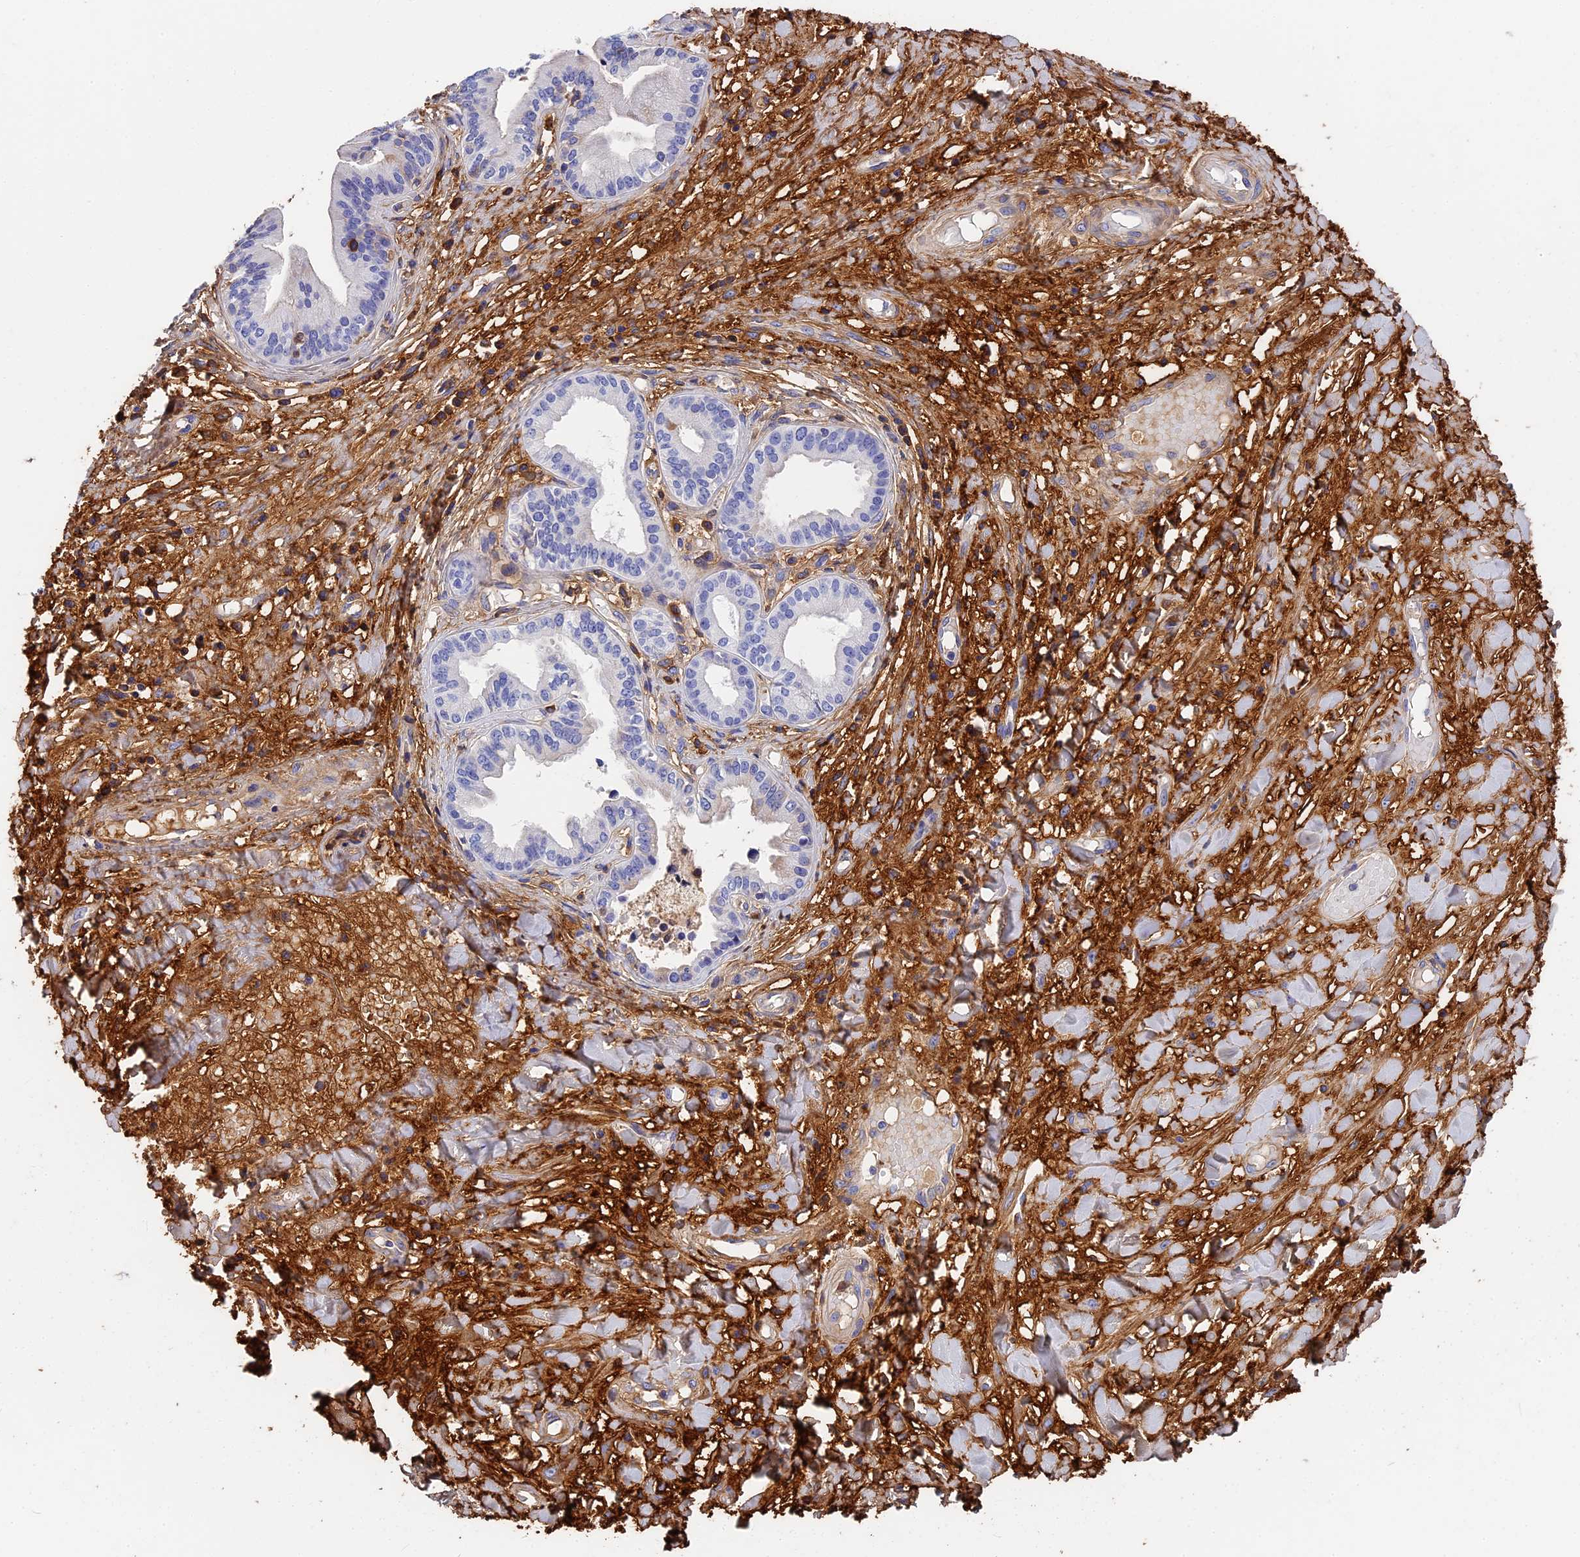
{"staining": {"intensity": "negative", "quantity": "none", "location": "none"}, "tissue": "pancreatic cancer", "cell_type": "Tumor cells", "image_type": "cancer", "snomed": [{"axis": "morphology", "description": "Adenocarcinoma, NOS"}, {"axis": "topography", "description": "Pancreas"}], "caption": "Adenocarcinoma (pancreatic) stained for a protein using immunohistochemistry (IHC) displays no positivity tumor cells.", "gene": "ITIH1", "patient": {"sex": "female", "age": 50}}